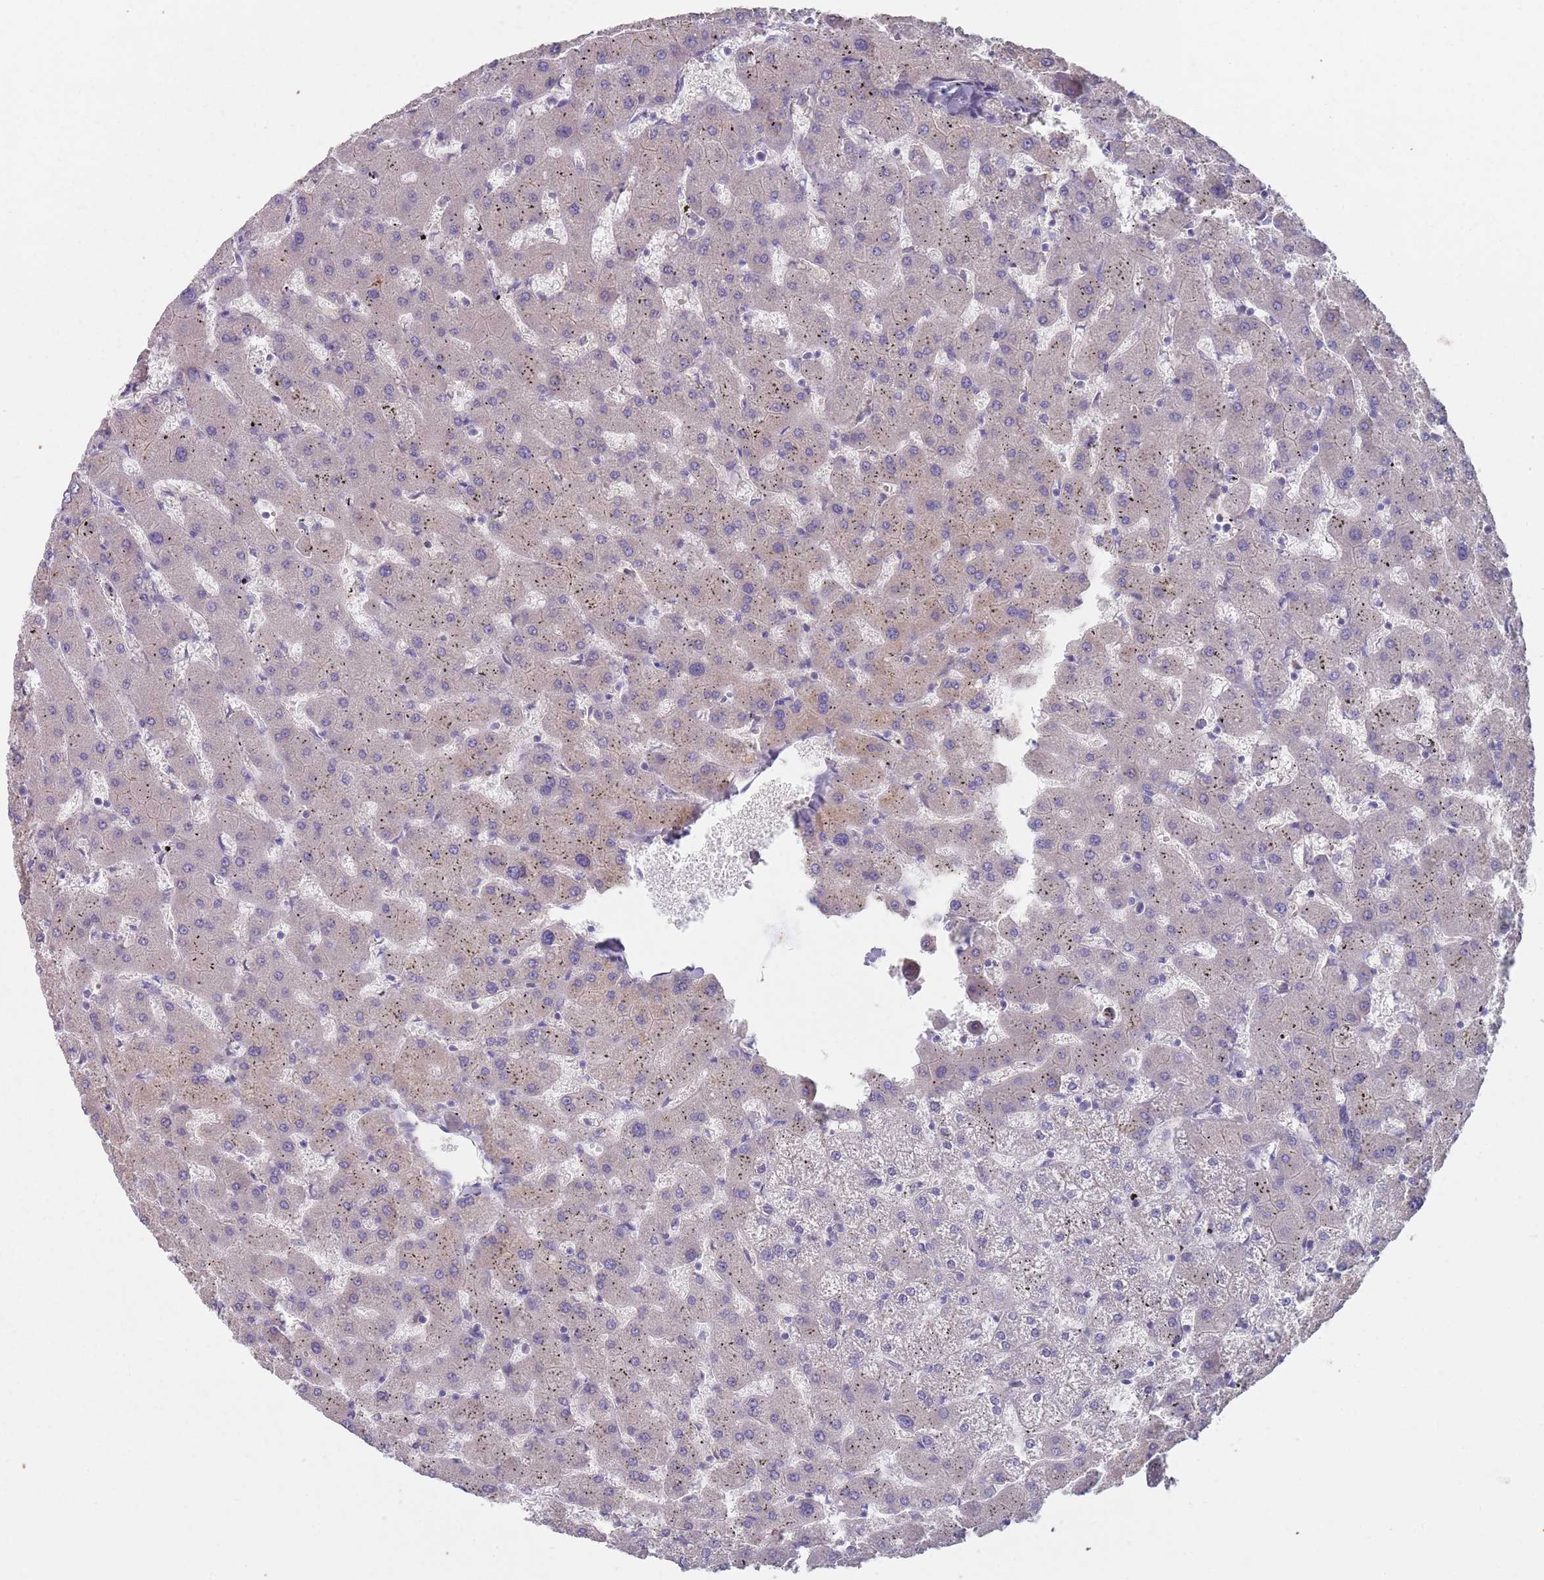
{"staining": {"intensity": "moderate", "quantity": "25%-75%", "location": "cytoplasmic/membranous"}, "tissue": "liver", "cell_type": "Cholangiocytes", "image_type": "normal", "snomed": [{"axis": "morphology", "description": "Normal tissue, NOS"}, {"axis": "topography", "description": "Liver"}], "caption": "Liver stained with DAB IHC demonstrates medium levels of moderate cytoplasmic/membranous staining in about 25%-75% of cholangiocytes. (IHC, brightfield microscopy, high magnification).", "gene": "APPL2", "patient": {"sex": "female", "age": 63}}